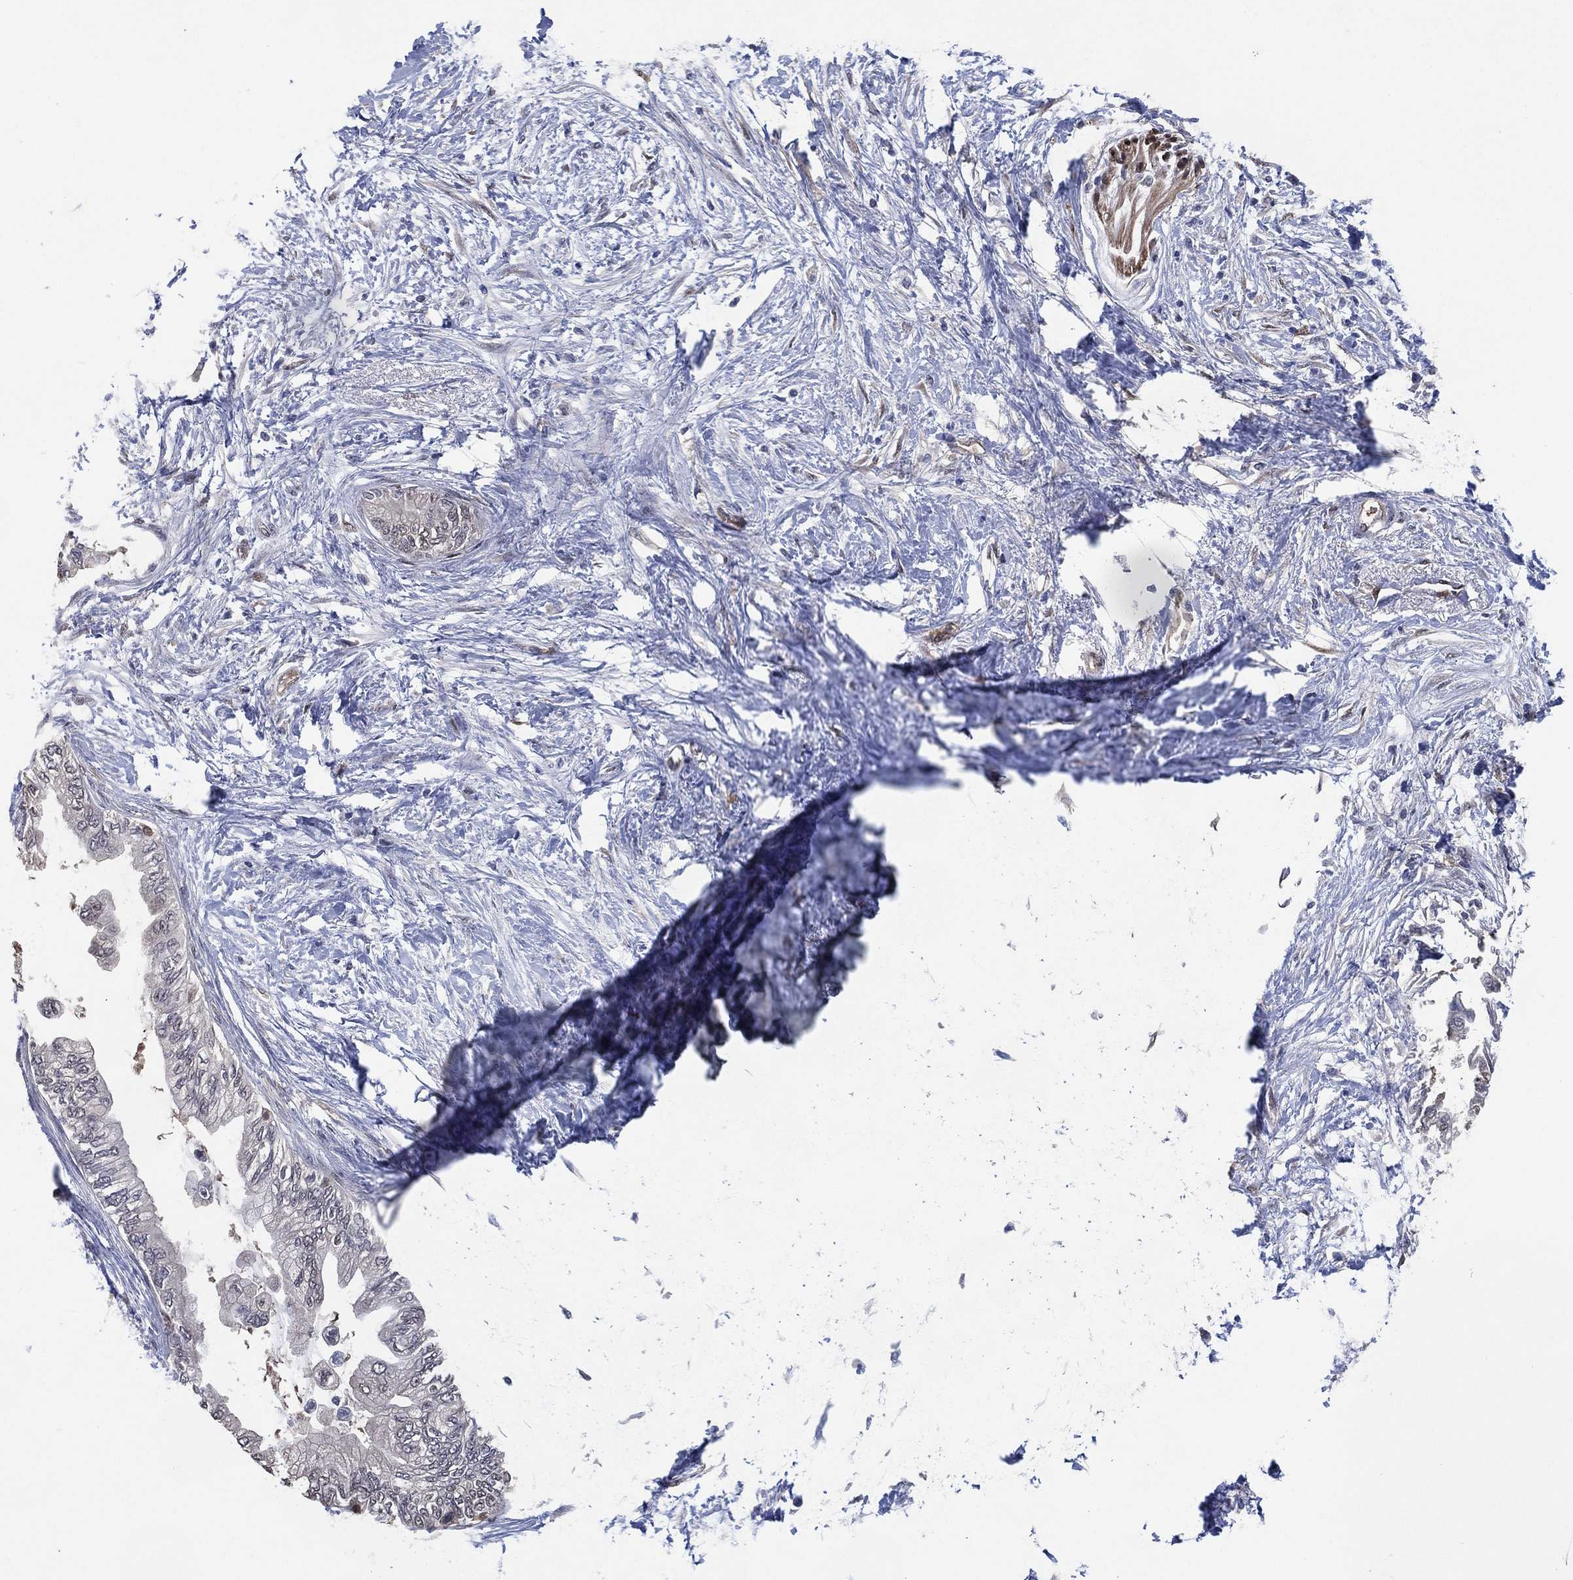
{"staining": {"intensity": "negative", "quantity": "none", "location": "none"}, "tissue": "pancreatic cancer", "cell_type": "Tumor cells", "image_type": "cancer", "snomed": [{"axis": "morphology", "description": "Normal tissue, NOS"}, {"axis": "morphology", "description": "Adenocarcinoma, NOS"}, {"axis": "topography", "description": "Pancreas"}, {"axis": "topography", "description": "Duodenum"}], "caption": "An immunohistochemistry photomicrograph of adenocarcinoma (pancreatic) is shown. There is no staining in tumor cells of adenocarcinoma (pancreatic). The staining is performed using DAB brown chromogen with nuclei counter-stained in using hematoxylin.", "gene": "AK1", "patient": {"sex": "female", "age": 60}}